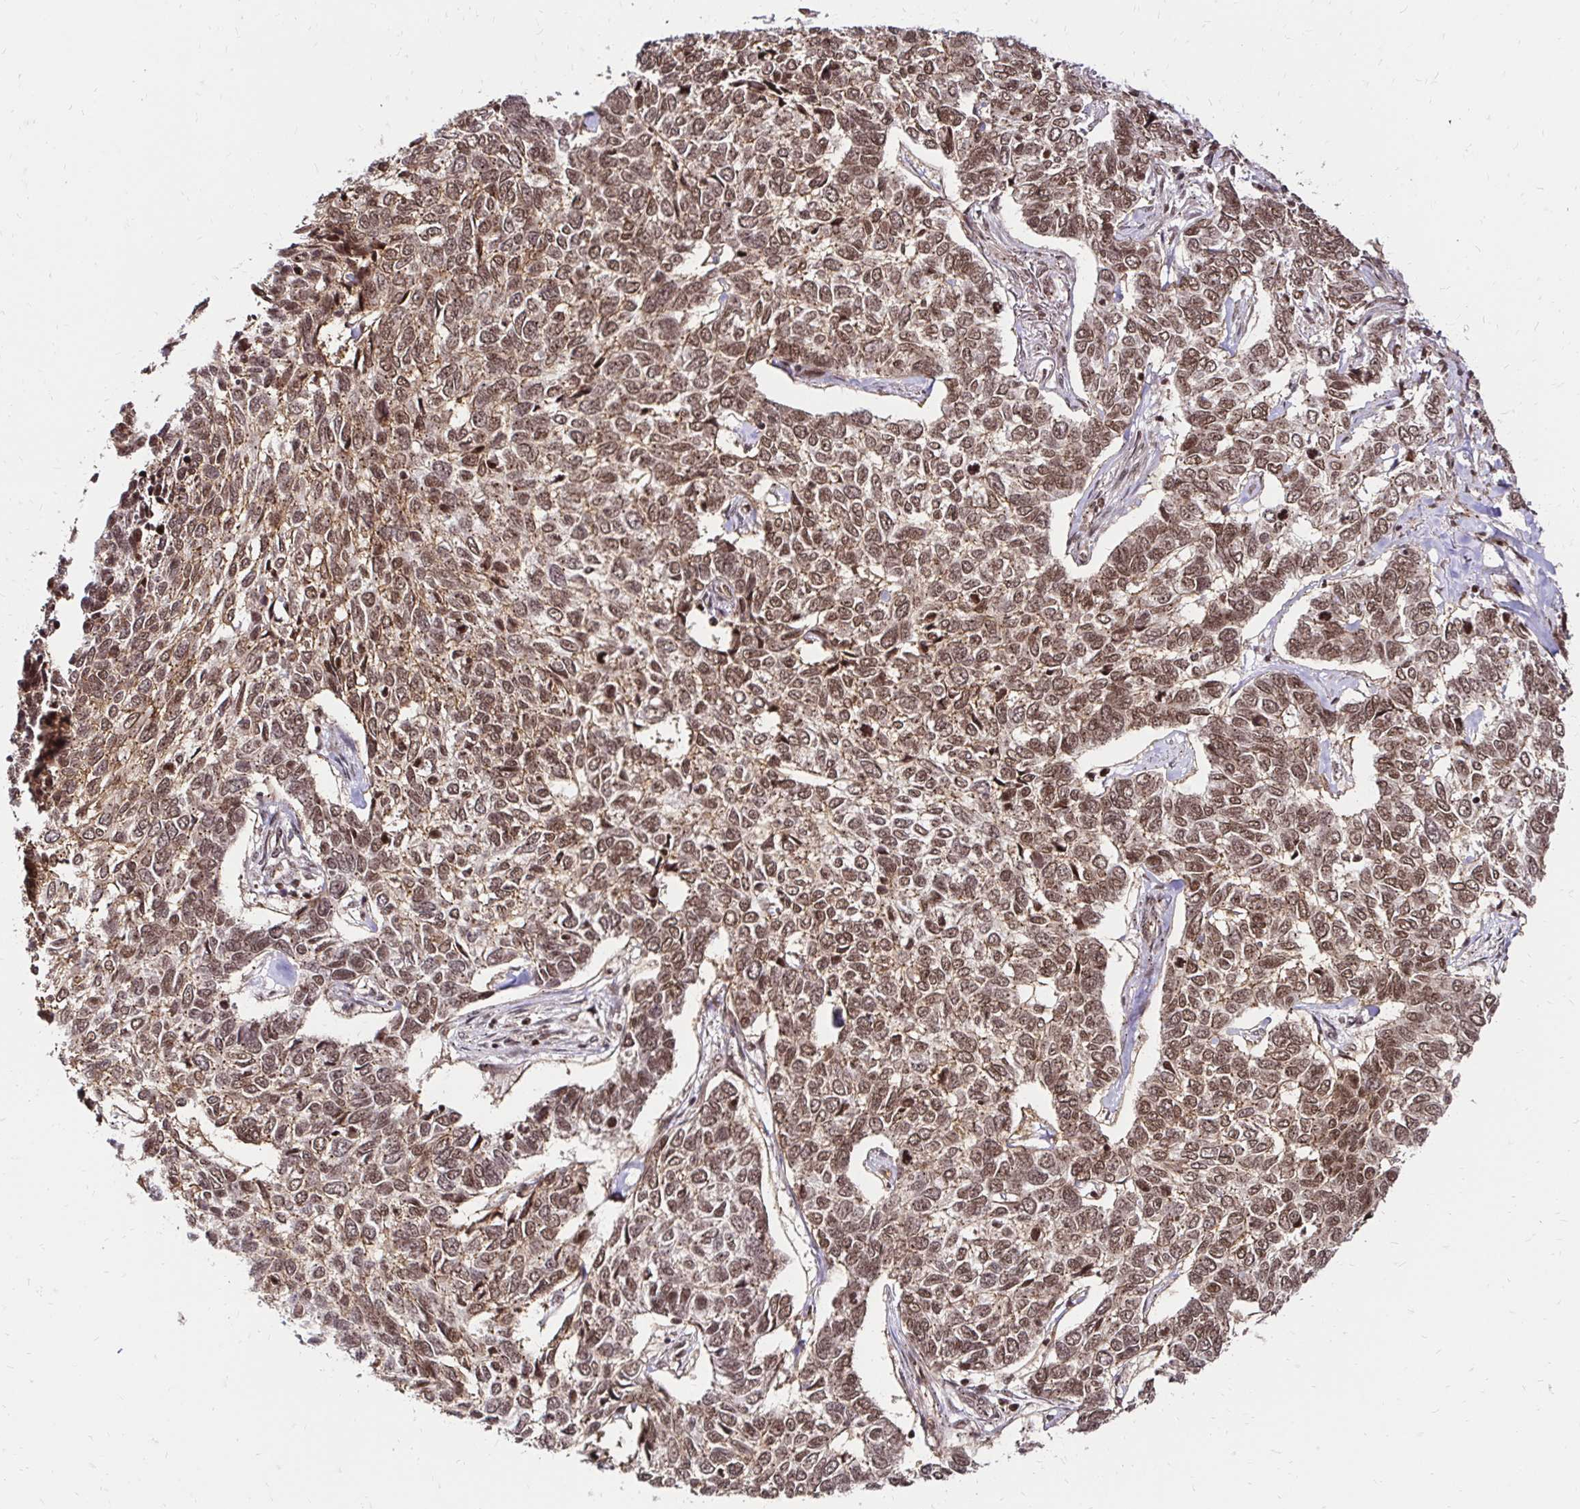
{"staining": {"intensity": "moderate", "quantity": ">75%", "location": "cytoplasmic/membranous,nuclear"}, "tissue": "skin cancer", "cell_type": "Tumor cells", "image_type": "cancer", "snomed": [{"axis": "morphology", "description": "Basal cell carcinoma"}, {"axis": "topography", "description": "Skin"}], "caption": "Skin basal cell carcinoma stained for a protein (brown) demonstrates moderate cytoplasmic/membranous and nuclear positive expression in about >75% of tumor cells.", "gene": "GLYR1", "patient": {"sex": "female", "age": 65}}